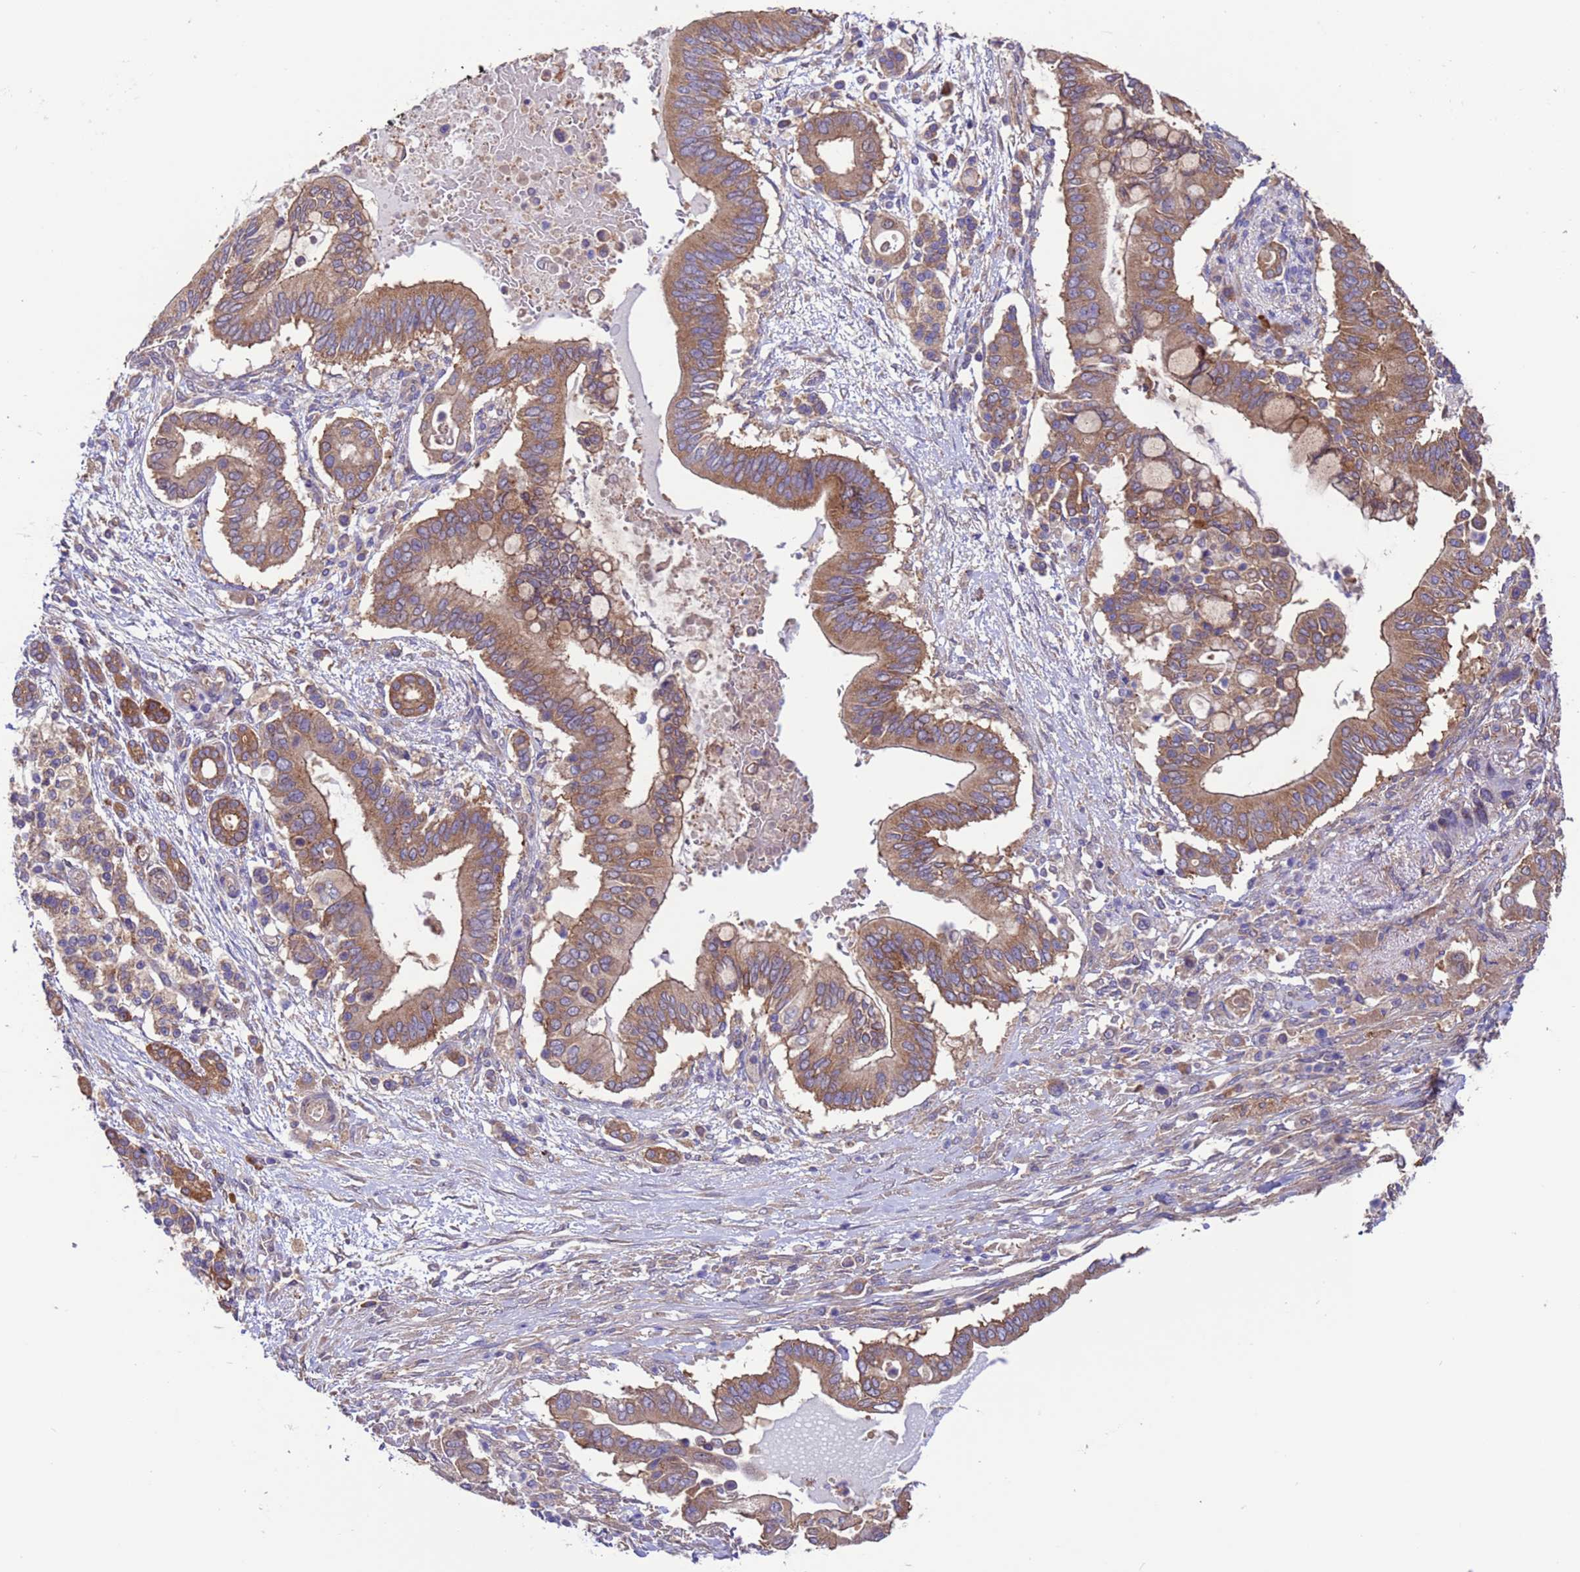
{"staining": {"intensity": "moderate", "quantity": ">75%", "location": "cytoplasmic/membranous"}, "tissue": "pancreatic cancer", "cell_type": "Tumor cells", "image_type": "cancer", "snomed": [{"axis": "morphology", "description": "Adenocarcinoma, NOS"}, {"axis": "topography", "description": "Pancreas"}], "caption": "Pancreatic cancer (adenocarcinoma) stained with immunohistochemistry (IHC) exhibits moderate cytoplasmic/membranous expression in about >75% of tumor cells.", "gene": "ARHGAP12", "patient": {"sex": "male", "age": 68}}